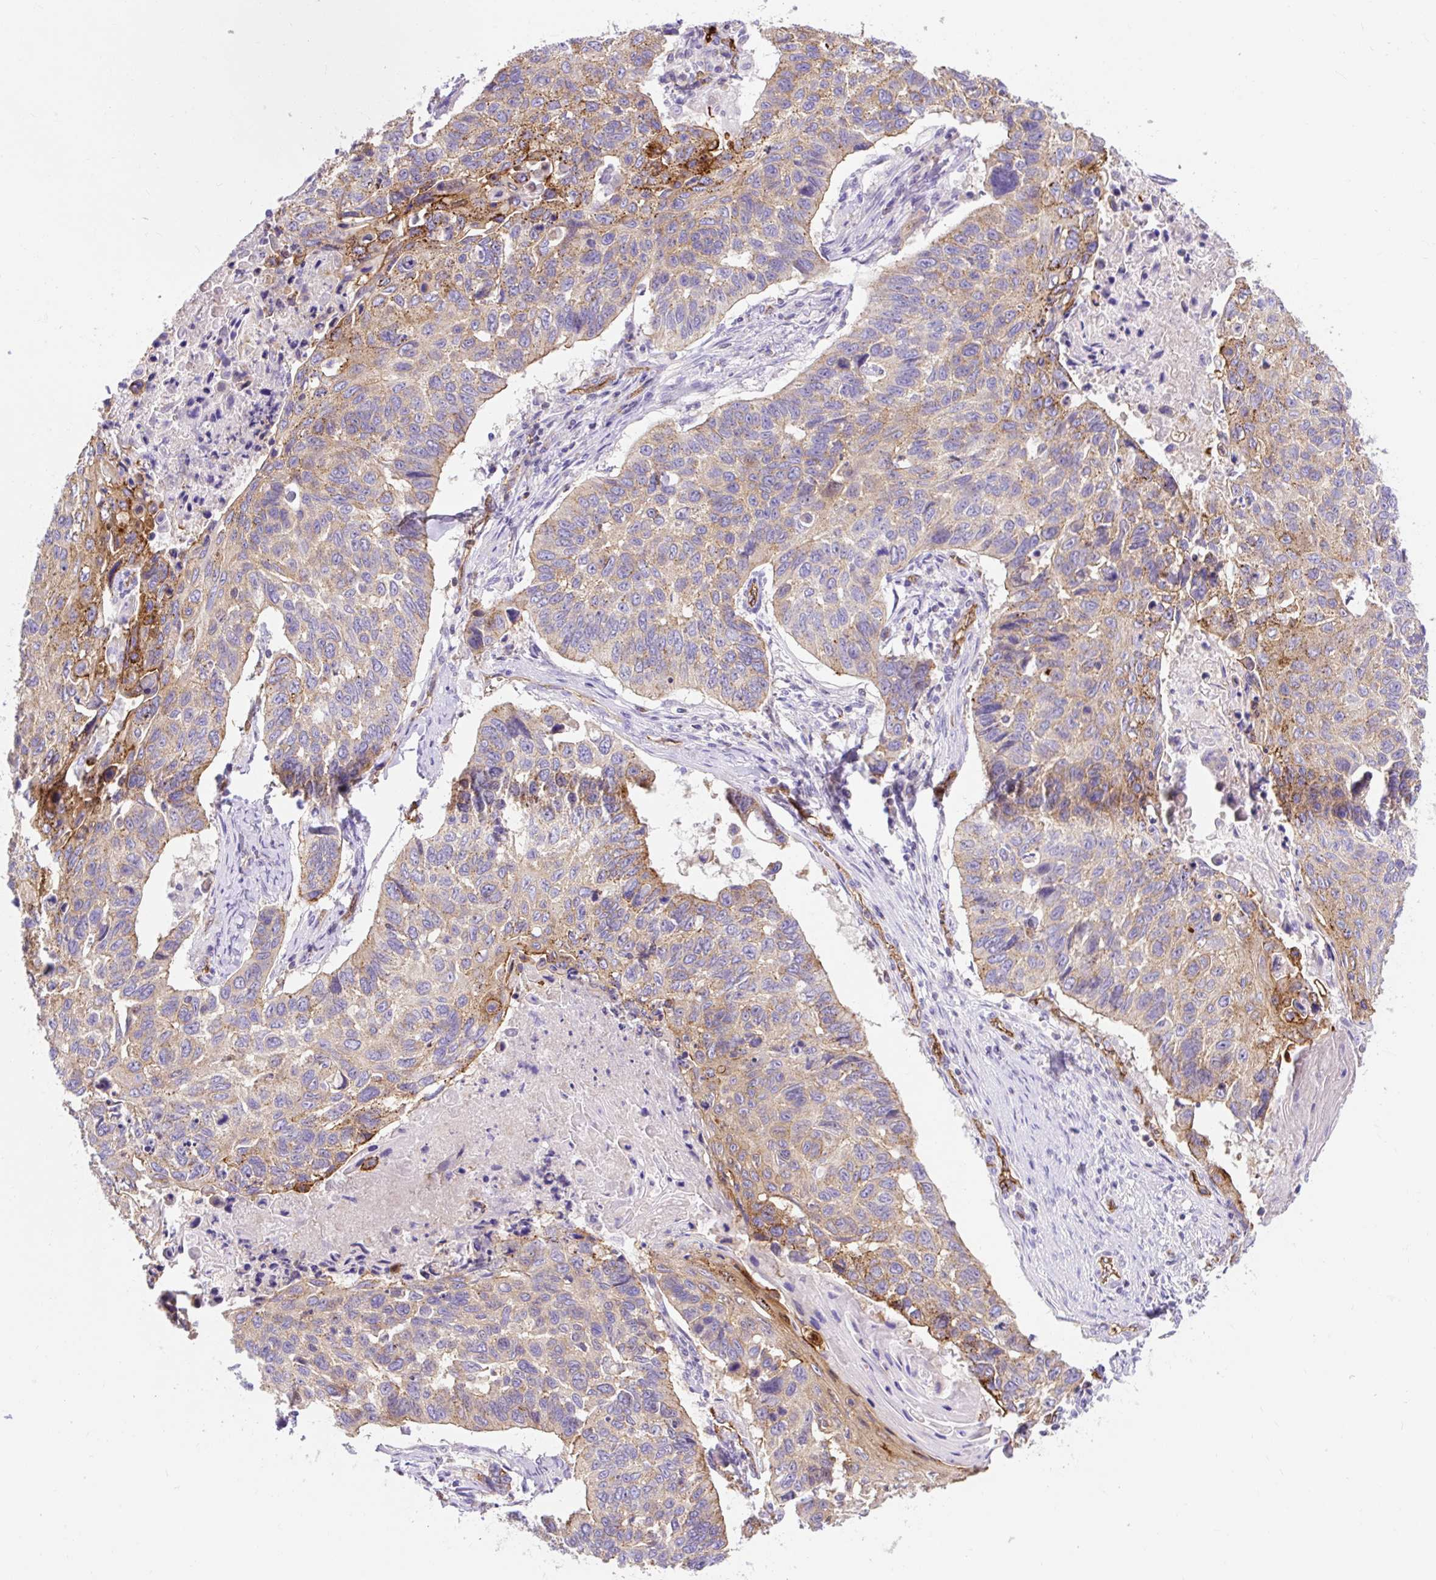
{"staining": {"intensity": "moderate", "quantity": "25%-75%", "location": "cytoplasmic/membranous"}, "tissue": "lung cancer", "cell_type": "Tumor cells", "image_type": "cancer", "snomed": [{"axis": "morphology", "description": "Squamous cell carcinoma, NOS"}, {"axis": "topography", "description": "Lung"}], "caption": "Protein expression analysis of human lung squamous cell carcinoma reveals moderate cytoplasmic/membranous staining in about 25%-75% of tumor cells.", "gene": "HIP1R", "patient": {"sex": "male", "age": 62}}